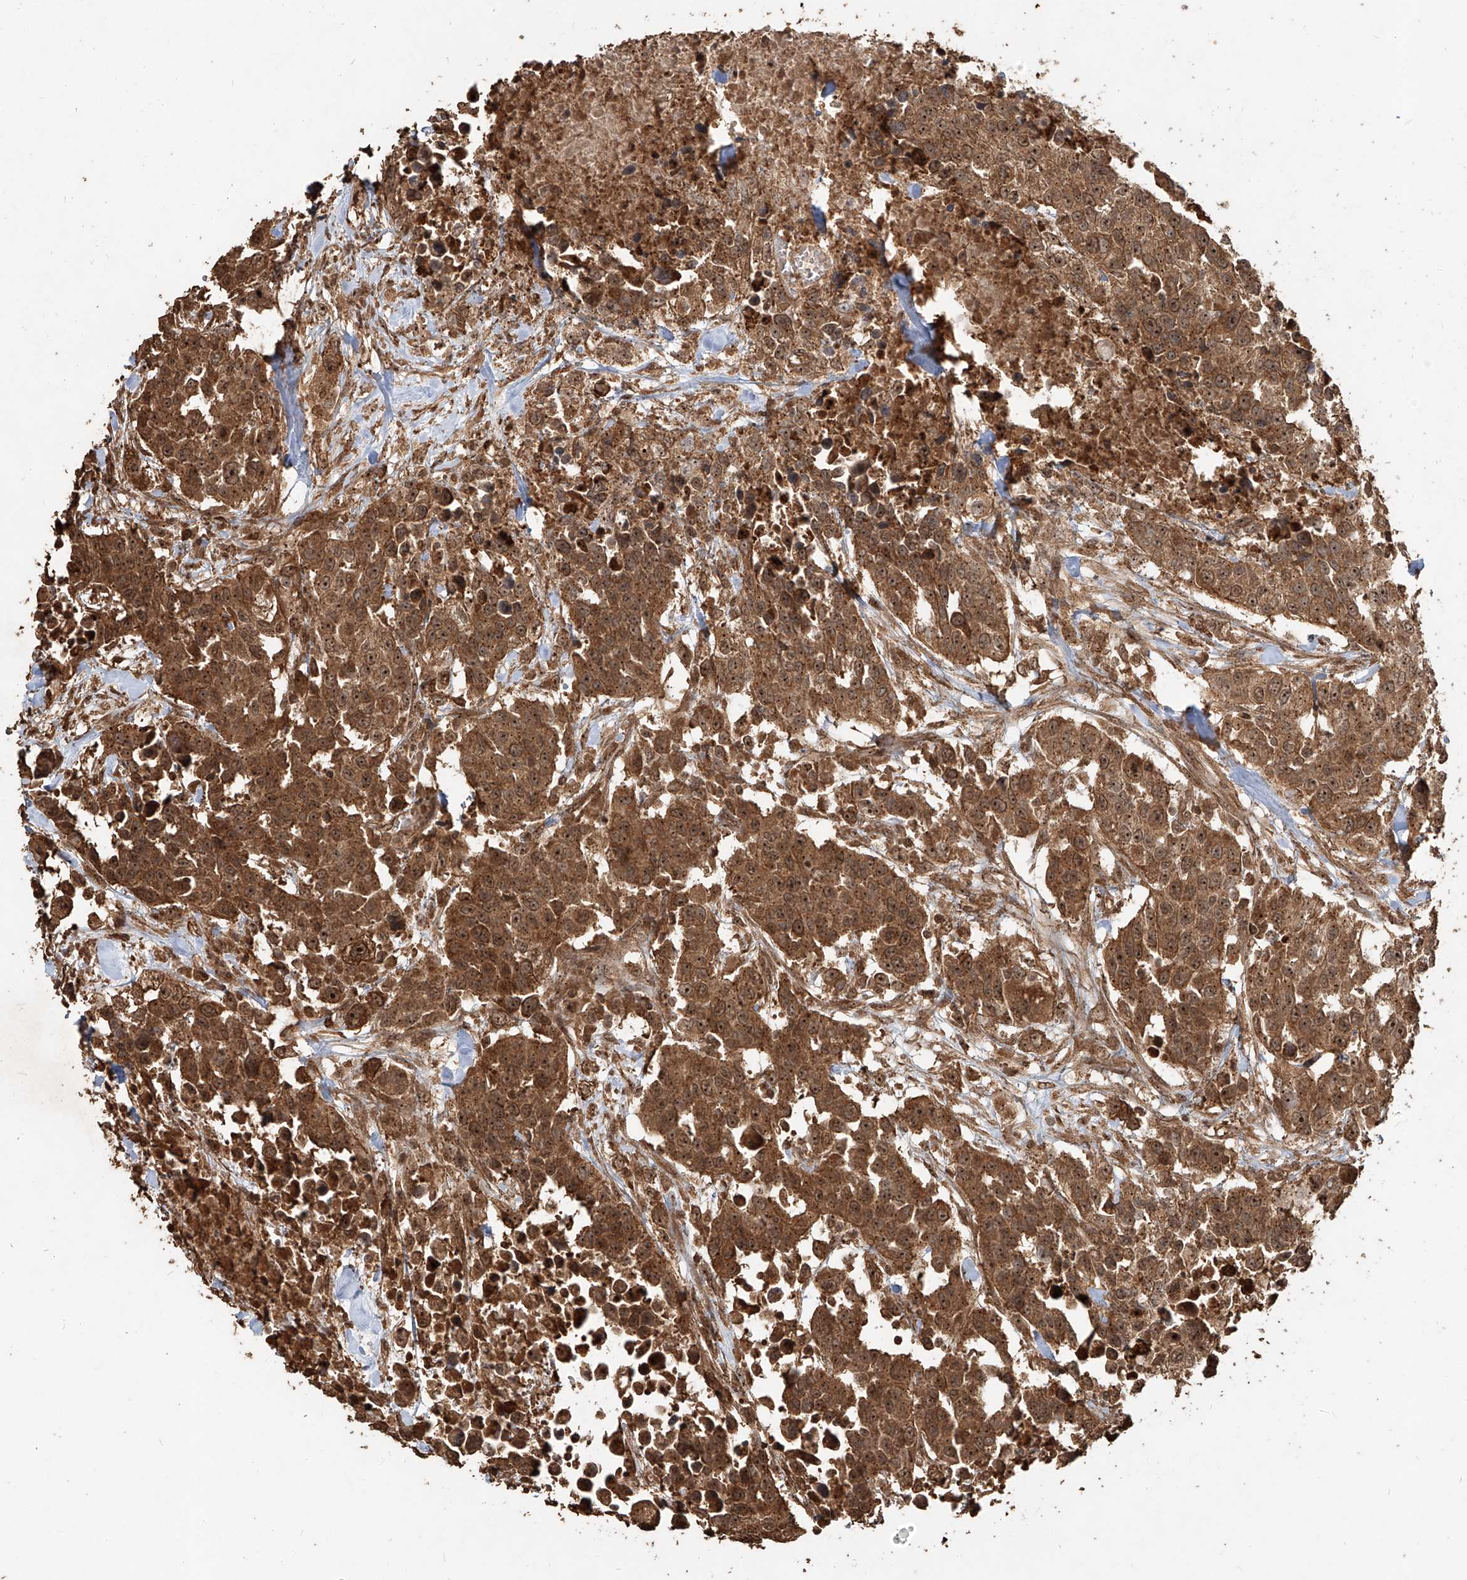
{"staining": {"intensity": "strong", "quantity": ">75%", "location": "cytoplasmic/membranous,nuclear"}, "tissue": "urothelial cancer", "cell_type": "Tumor cells", "image_type": "cancer", "snomed": [{"axis": "morphology", "description": "Urothelial carcinoma, High grade"}, {"axis": "topography", "description": "Urinary bladder"}], "caption": "Human urothelial cancer stained with a protein marker reveals strong staining in tumor cells.", "gene": "ZNF660", "patient": {"sex": "female", "age": 80}}